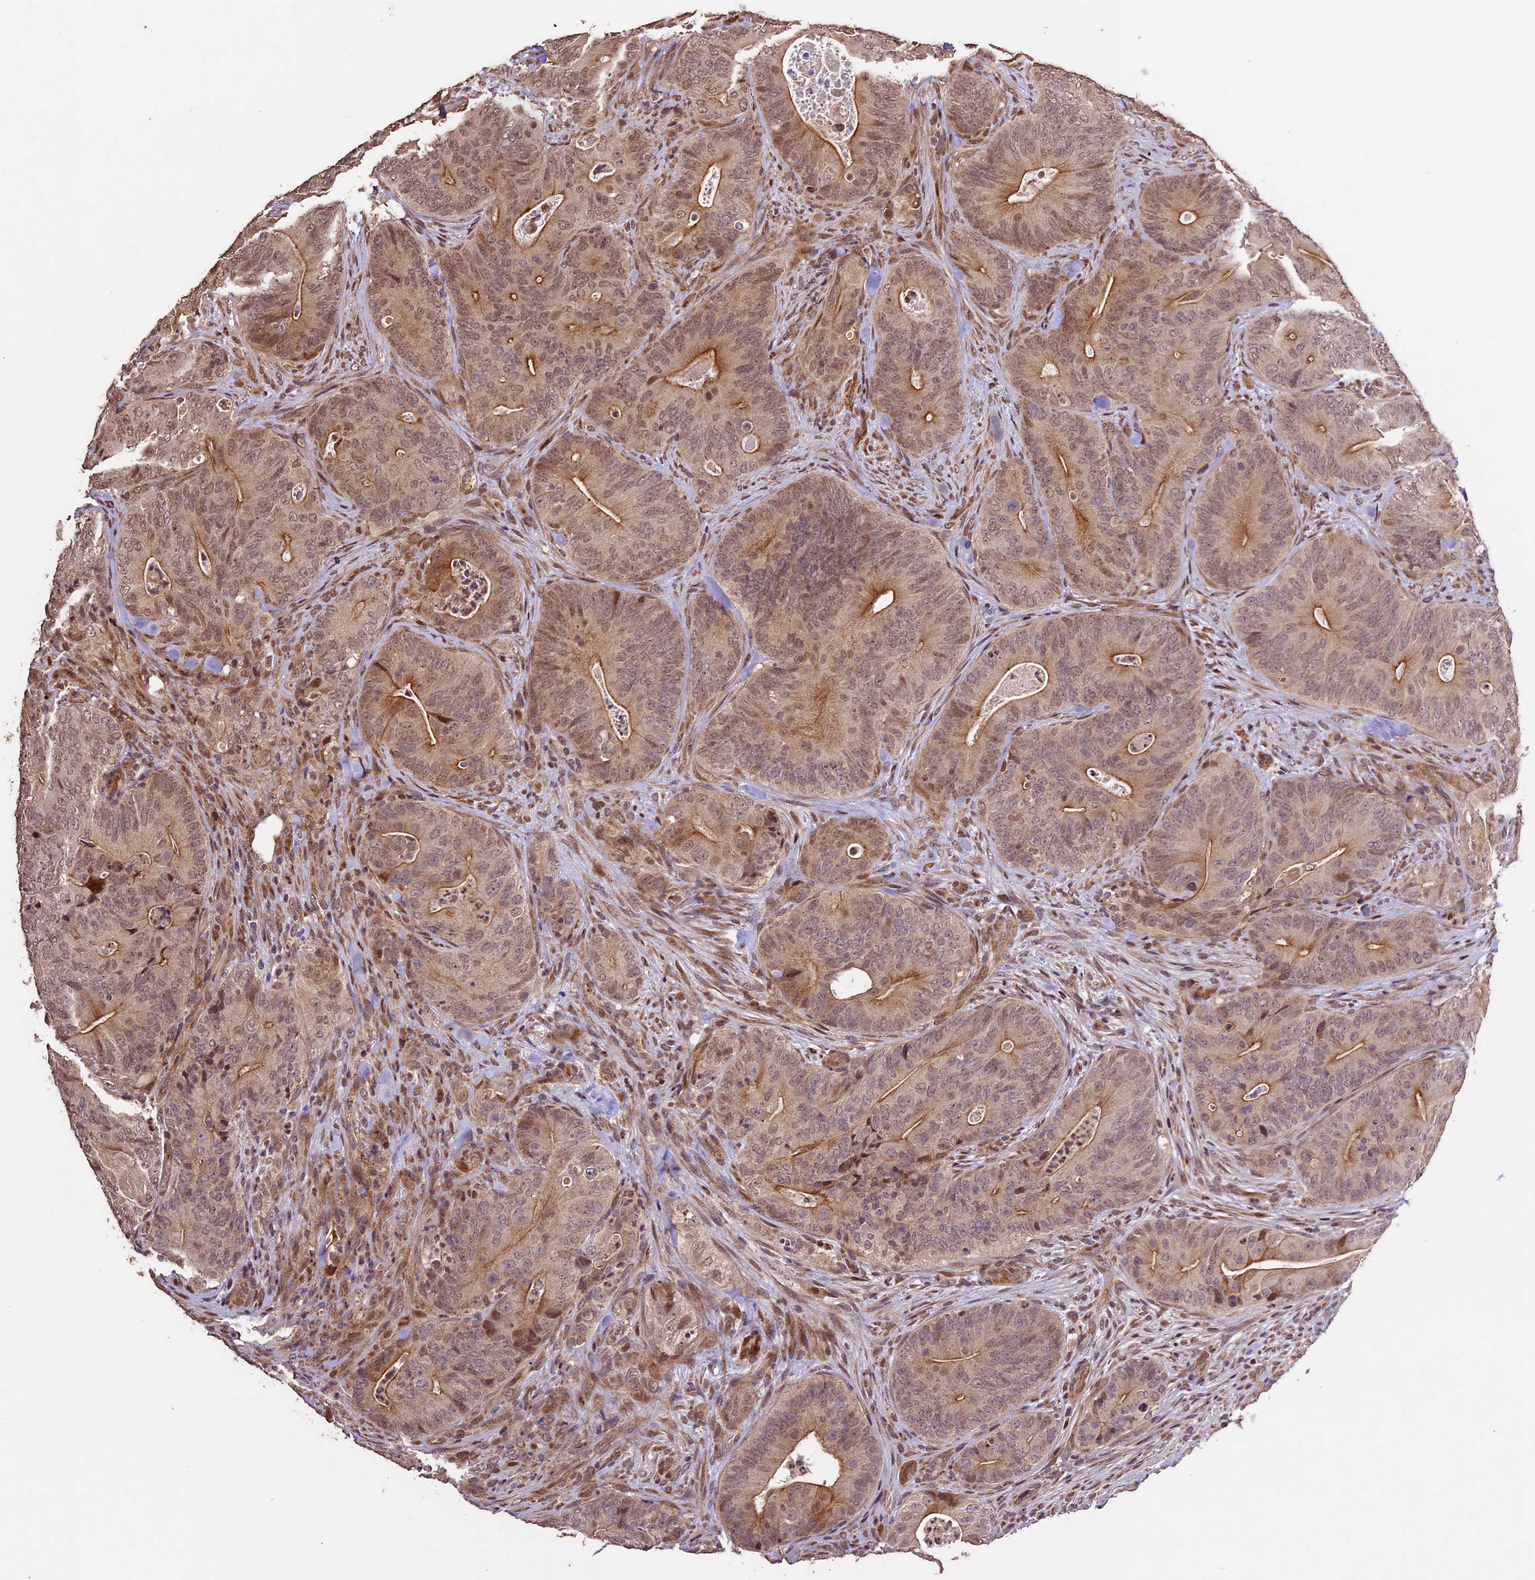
{"staining": {"intensity": "moderate", "quantity": ">75%", "location": "cytoplasmic/membranous,nuclear"}, "tissue": "colorectal cancer", "cell_type": "Tumor cells", "image_type": "cancer", "snomed": [{"axis": "morphology", "description": "Normal tissue, NOS"}, {"axis": "topography", "description": "Colon"}], "caption": "The histopathology image shows immunohistochemical staining of colorectal cancer. There is moderate cytoplasmic/membranous and nuclear expression is identified in approximately >75% of tumor cells.", "gene": "CDKN2AIP", "patient": {"sex": "female", "age": 82}}